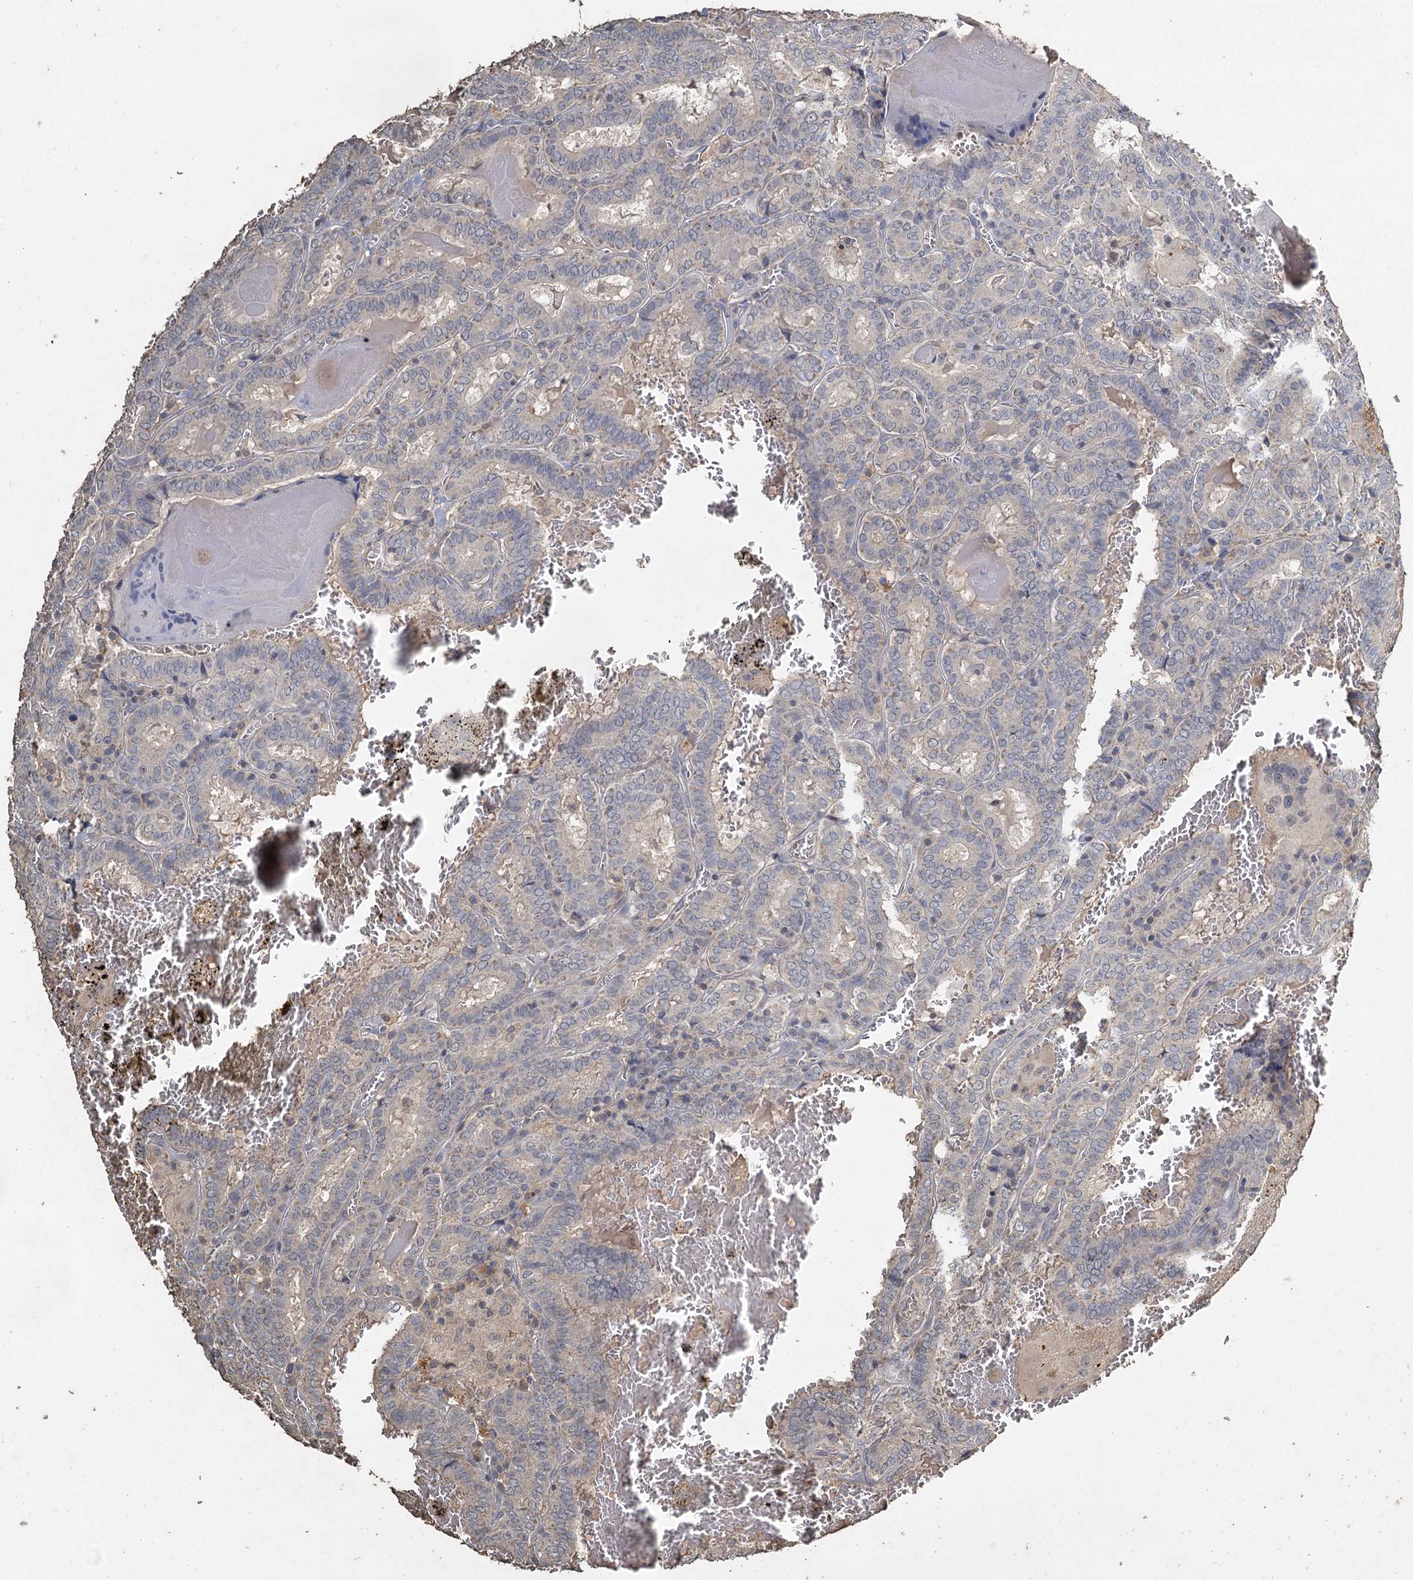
{"staining": {"intensity": "negative", "quantity": "none", "location": "none"}, "tissue": "thyroid cancer", "cell_type": "Tumor cells", "image_type": "cancer", "snomed": [{"axis": "morphology", "description": "Papillary adenocarcinoma, NOS"}, {"axis": "topography", "description": "Thyroid gland"}], "caption": "Tumor cells show no significant staining in thyroid cancer (papillary adenocarcinoma).", "gene": "CCDC61", "patient": {"sex": "female", "age": 72}}